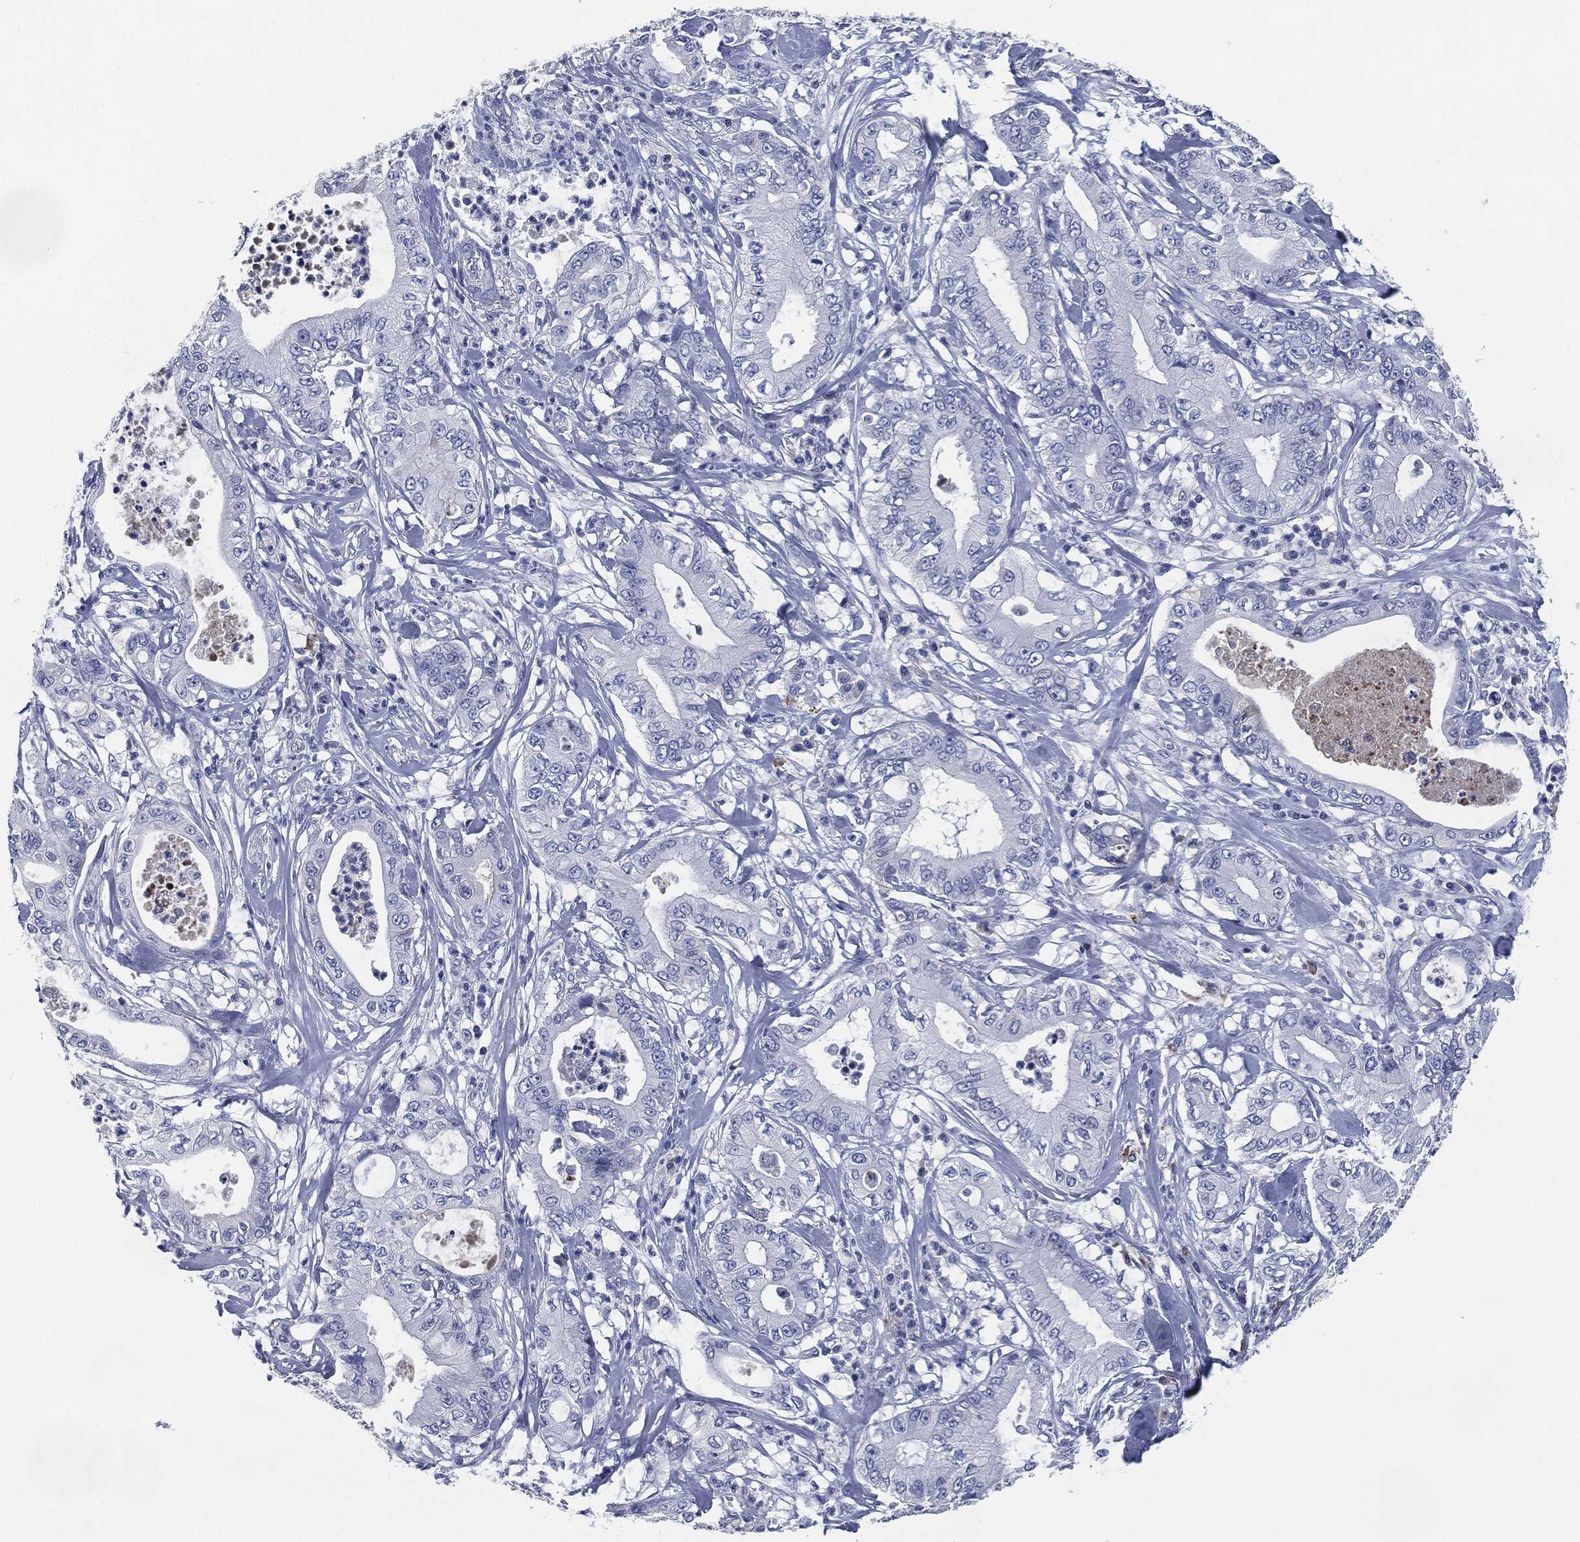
{"staining": {"intensity": "negative", "quantity": "none", "location": "none"}, "tissue": "pancreatic cancer", "cell_type": "Tumor cells", "image_type": "cancer", "snomed": [{"axis": "morphology", "description": "Adenocarcinoma, NOS"}, {"axis": "topography", "description": "Pancreas"}], "caption": "DAB (3,3'-diaminobenzidine) immunohistochemical staining of pancreatic cancer (adenocarcinoma) shows no significant expression in tumor cells.", "gene": "CD27", "patient": {"sex": "male", "age": 71}}